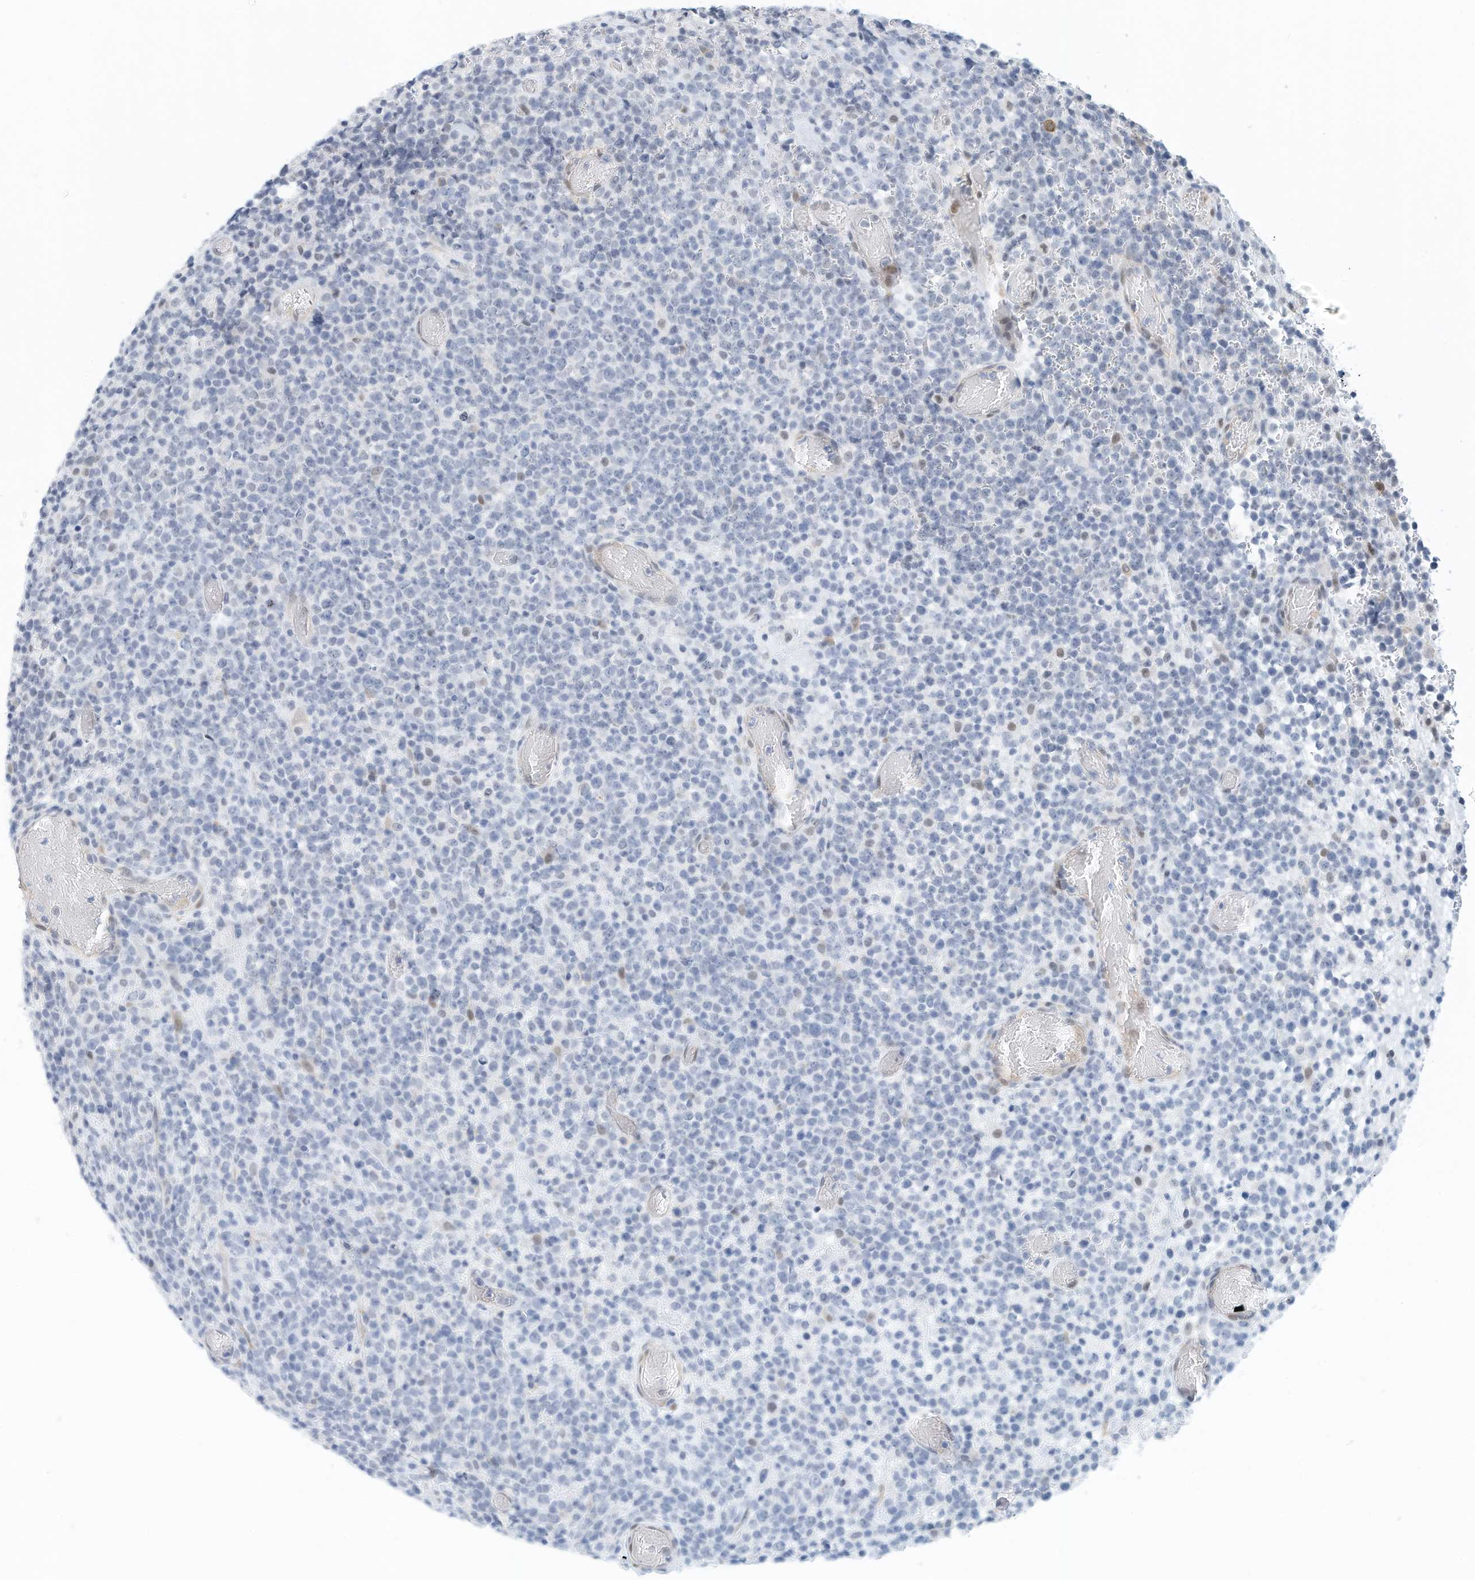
{"staining": {"intensity": "negative", "quantity": "none", "location": "none"}, "tissue": "lymphoma", "cell_type": "Tumor cells", "image_type": "cancer", "snomed": [{"axis": "morphology", "description": "Malignant lymphoma, non-Hodgkin's type, High grade"}, {"axis": "topography", "description": "Colon"}], "caption": "Immunohistochemistry (IHC) histopathology image of human lymphoma stained for a protein (brown), which displays no positivity in tumor cells.", "gene": "ARHGAP28", "patient": {"sex": "female", "age": 53}}